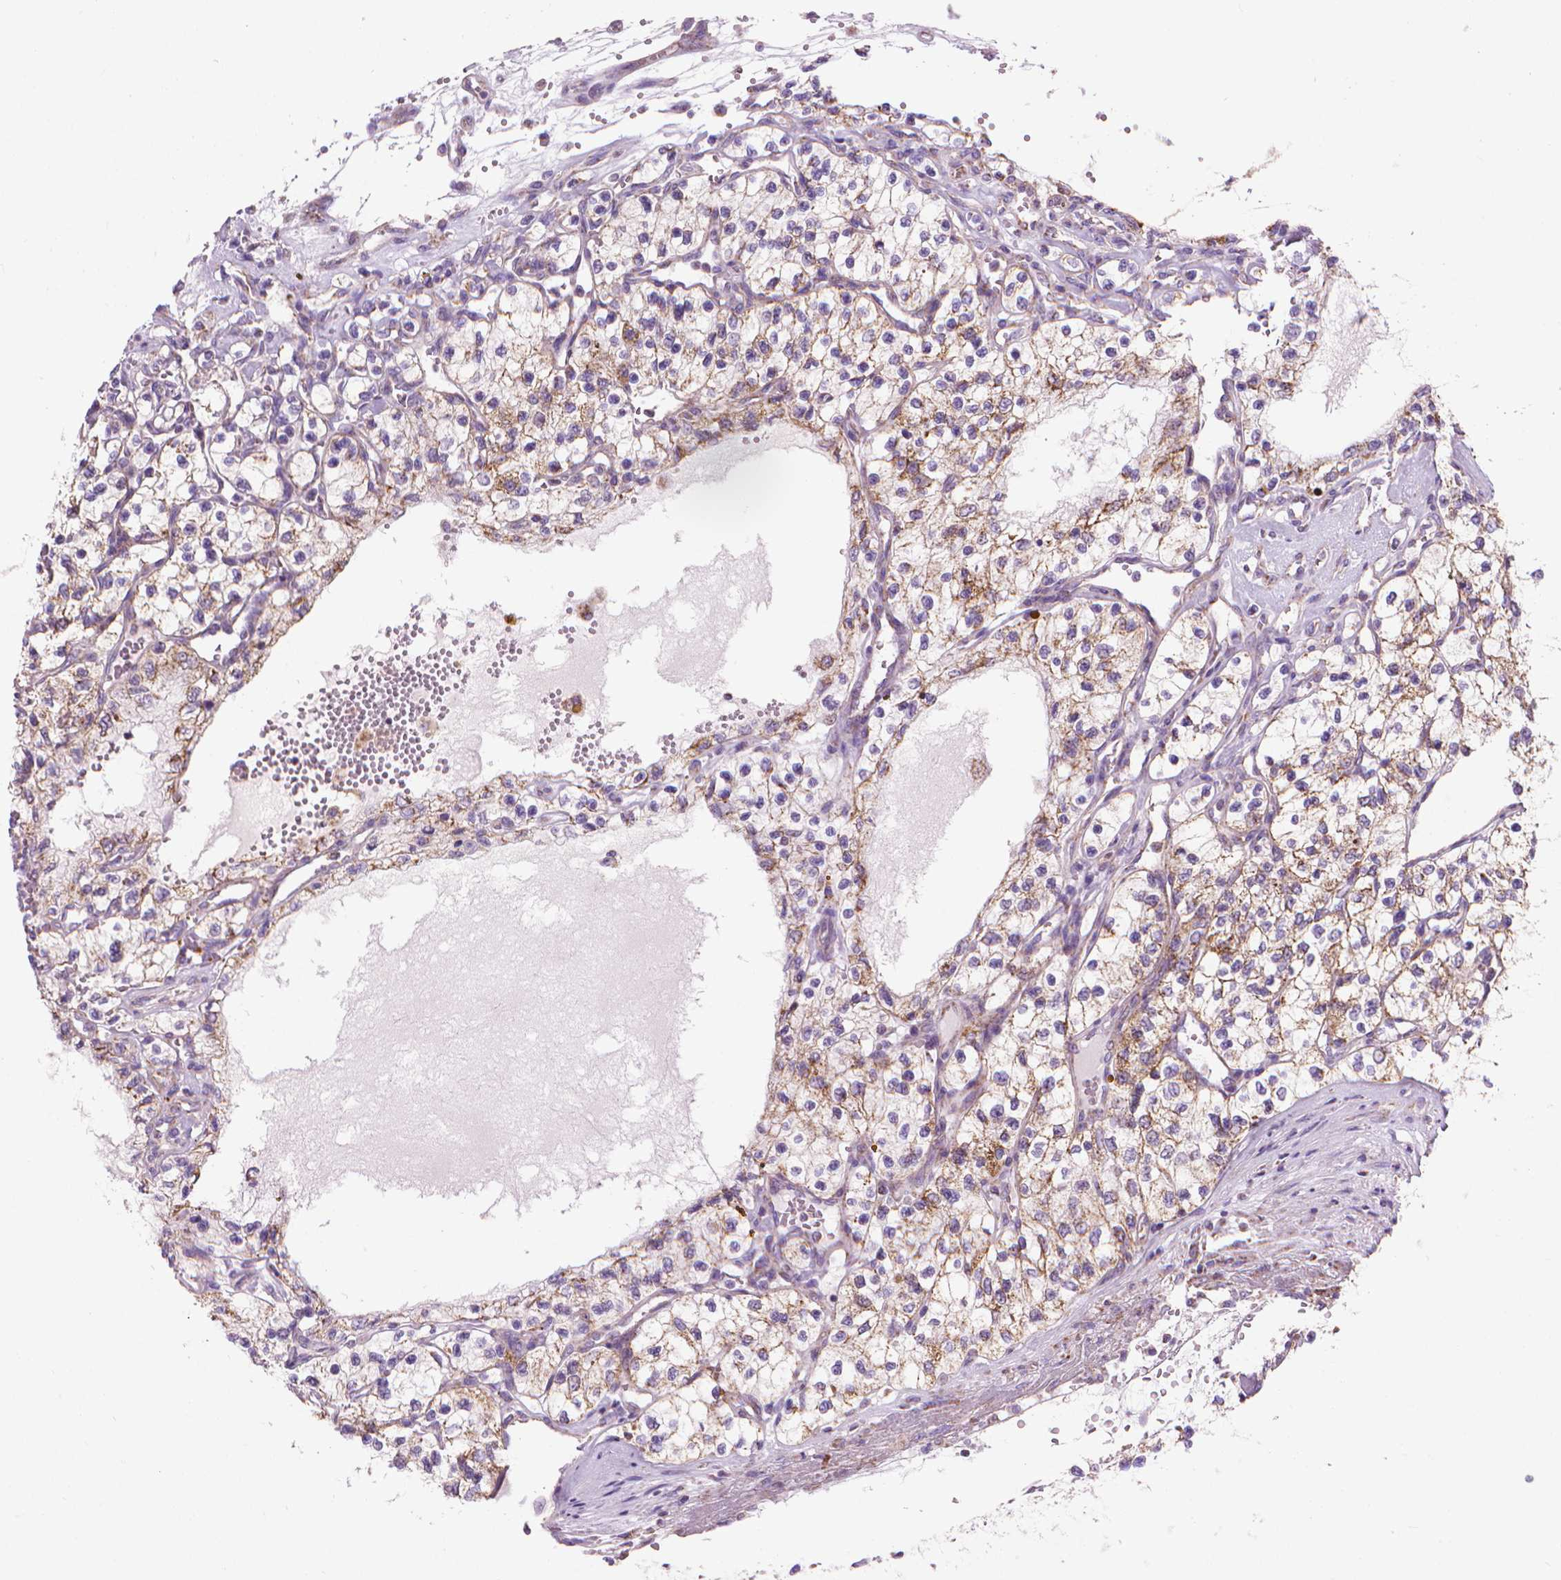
{"staining": {"intensity": "moderate", "quantity": "25%-75%", "location": "cytoplasmic/membranous"}, "tissue": "renal cancer", "cell_type": "Tumor cells", "image_type": "cancer", "snomed": [{"axis": "morphology", "description": "Adenocarcinoma, NOS"}, {"axis": "topography", "description": "Kidney"}], "caption": "Brown immunohistochemical staining in adenocarcinoma (renal) demonstrates moderate cytoplasmic/membranous expression in approximately 25%-75% of tumor cells.", "gene": "VDAC1", "patient": {"sex": "female", "age": 69}}